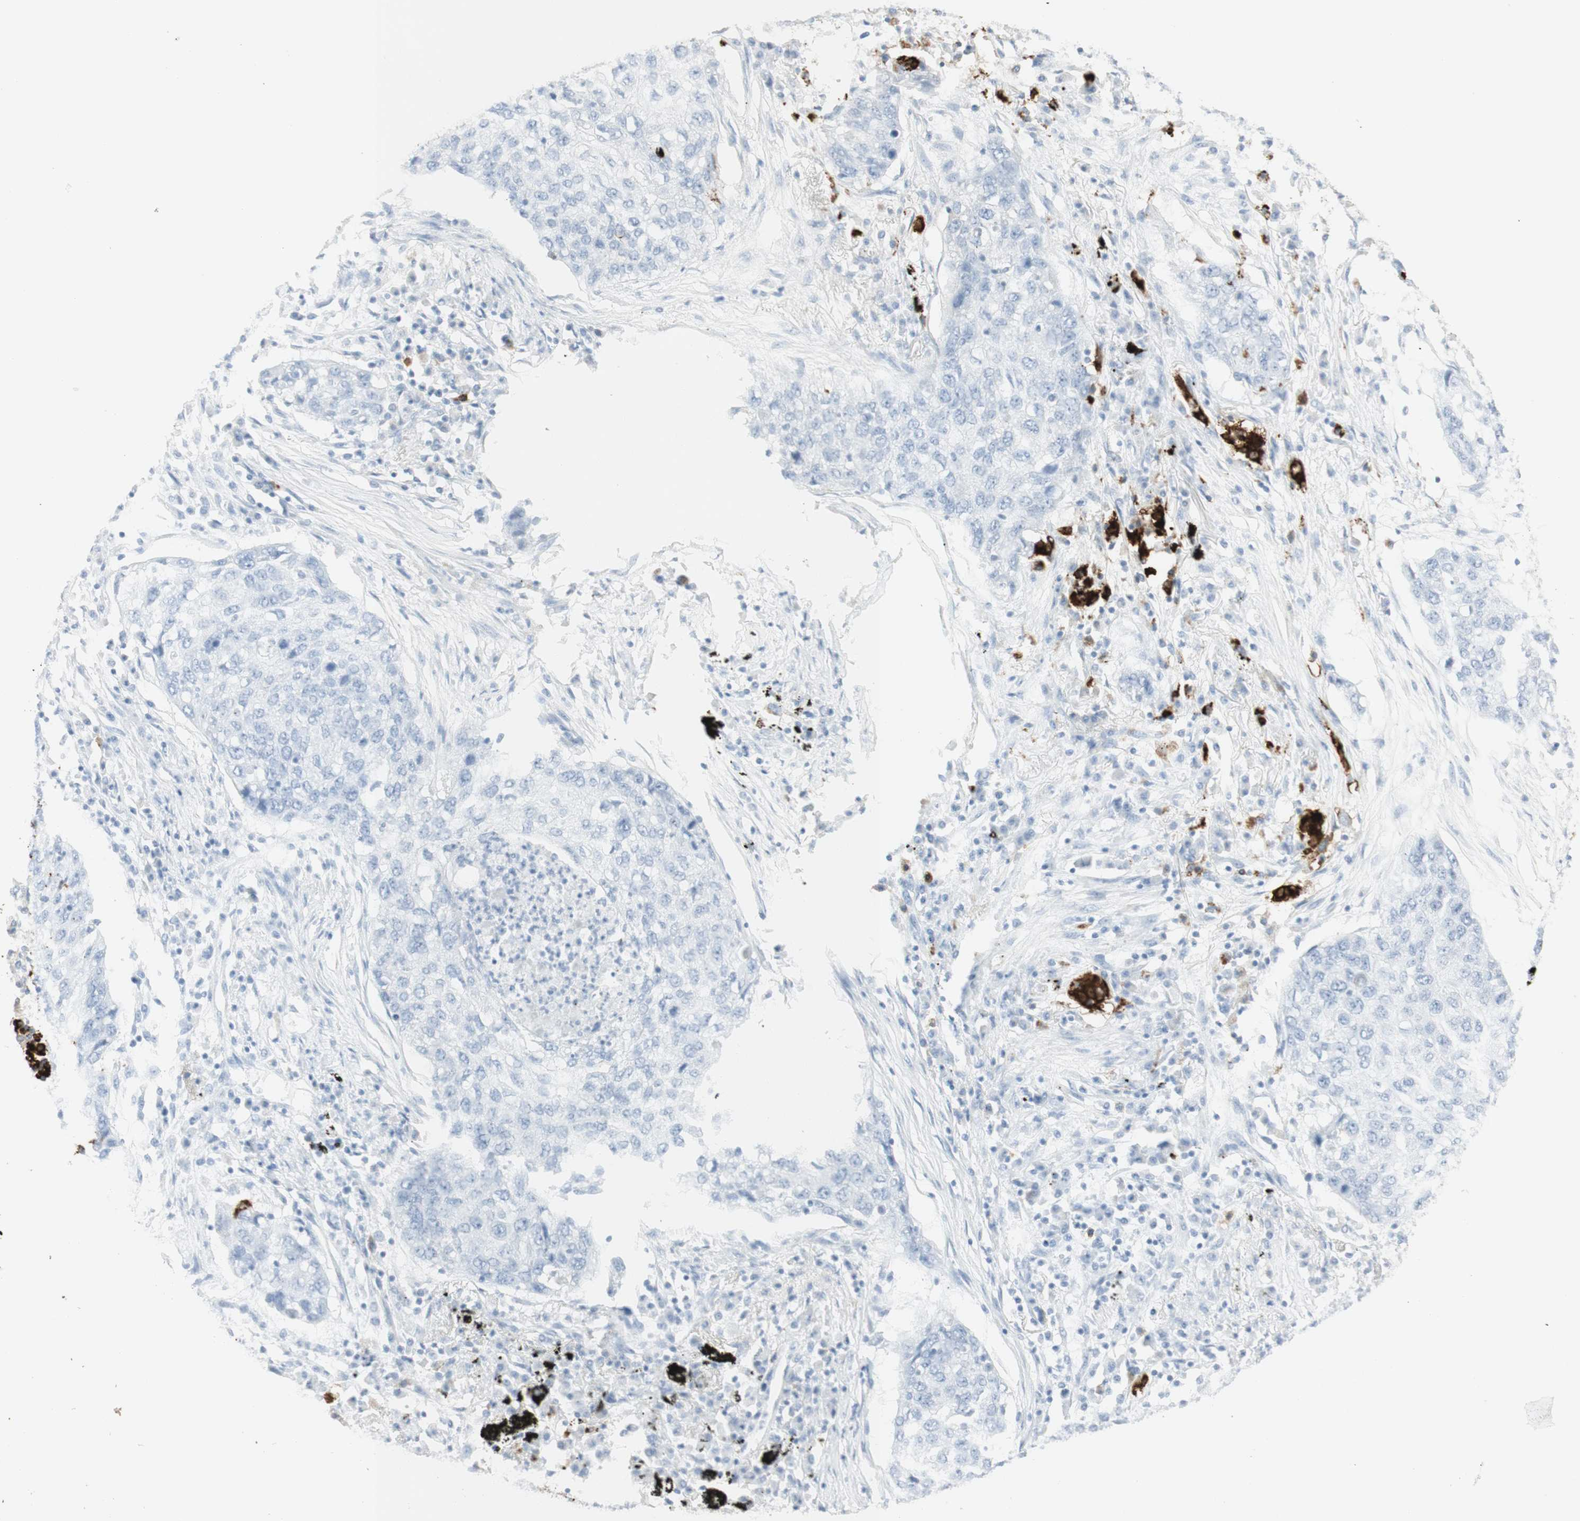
{"staining": {"intensity": "strong", "quantity": "<25%", "location": "cytoplasmic/membranous"}, "tissue": "lung cancer", "cell_type": "Tumor cells", "image_type": "cancer", "snomed": [{"axis": "morphology", "description": "Squamous cell carcinoma, NOS"}, {"axis": "topography", "description": "Lung"}], "caption": "A micrograph of human squamous cell carcinoma (lung) stained for a protein demonstrates strong cytoplasmic/membranous brown staining in tumor cells.", "gene": "NAPSA", "patient": {"sex": "female", "age": 63}}